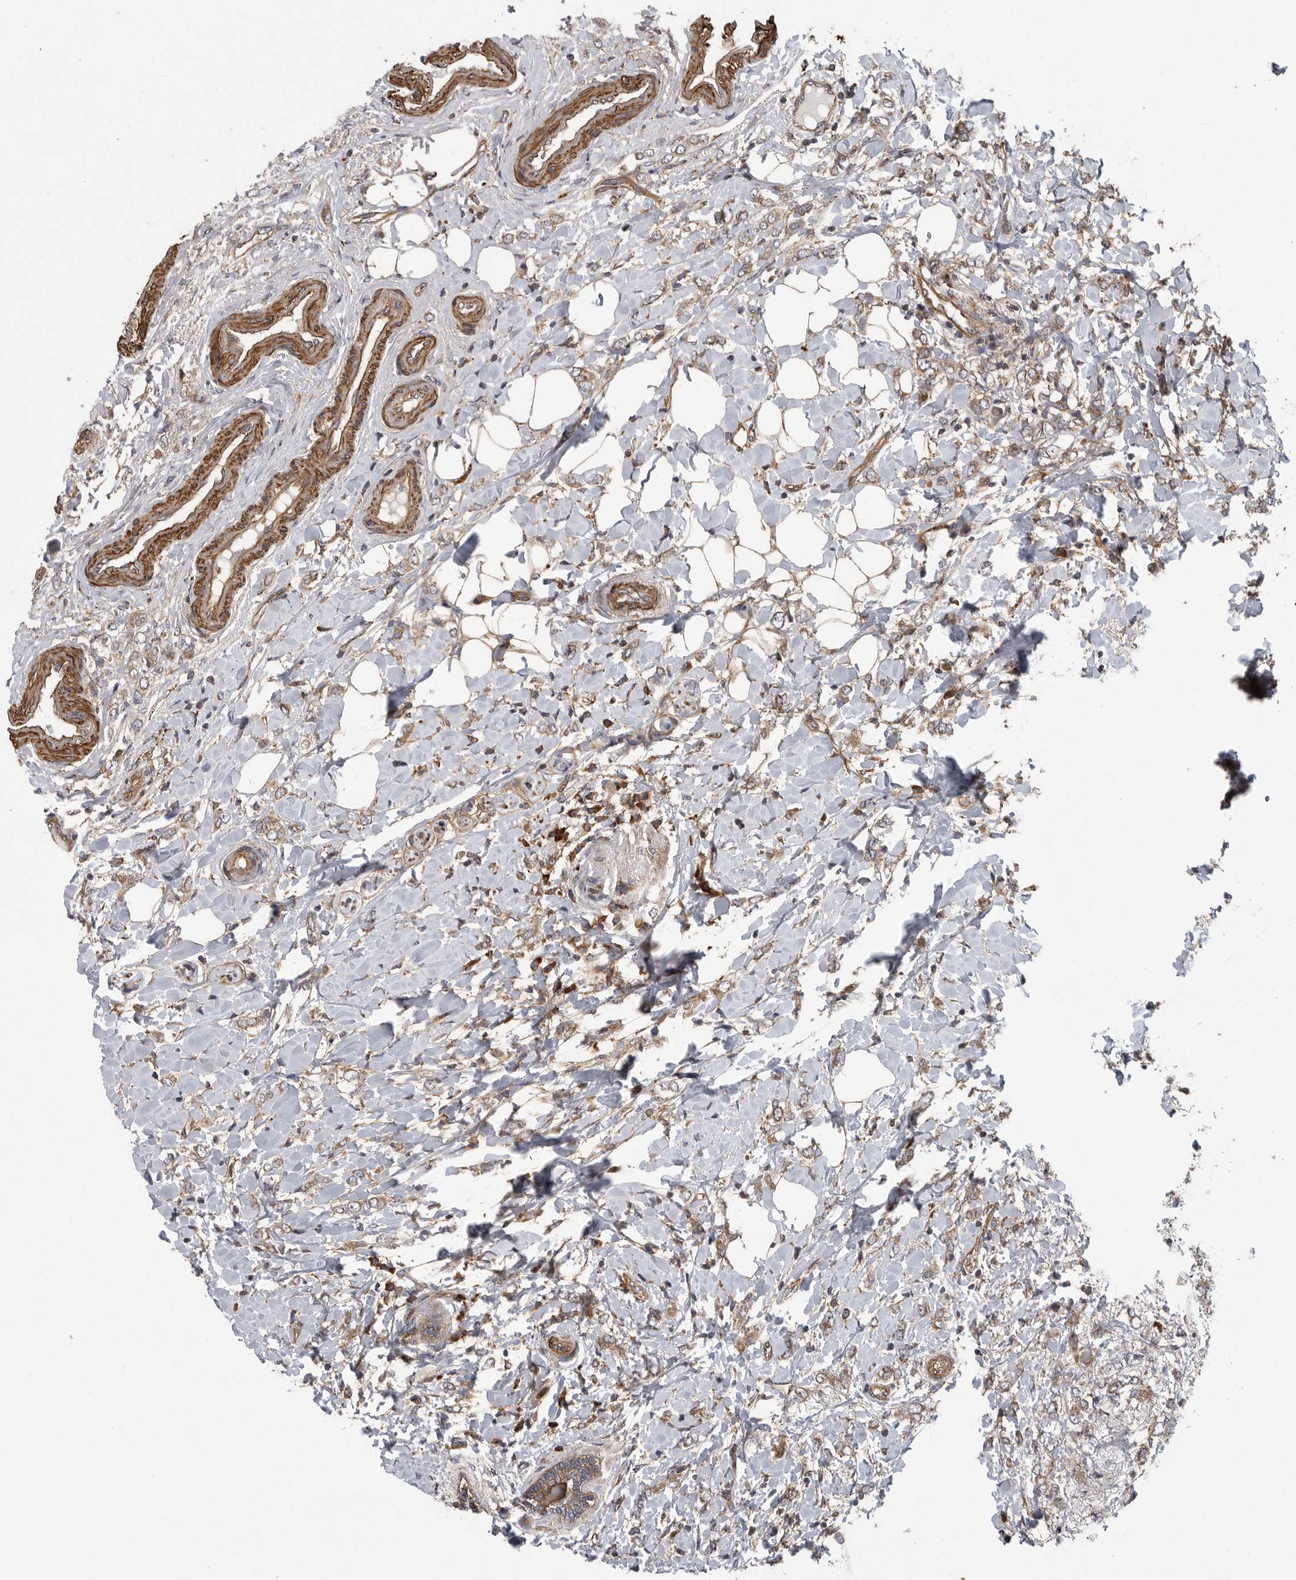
{"staining": {"intensity": "moderate", "quantity": ">75%", "location": "cytoplasmic/membranous"}, "tissue": "breast cancer", "cell_type": "Tumor cells", "image_type": "cancer", "snomed": [{"axis": "morphology", "description": "Normal tissue, NOS"}, {"axis": "morphology", "description": "Lobular carcinoma"}, {"axis": "topography", "description": "Breast"}], "caption": "Tumor cells demonstrate medium levels of moderate cytoplasmic/membranous expression in about >75% of cells in human breast lobular carcinoma.", "gene": "OXR1", "patient": {"sex": "female", "age": 47}}